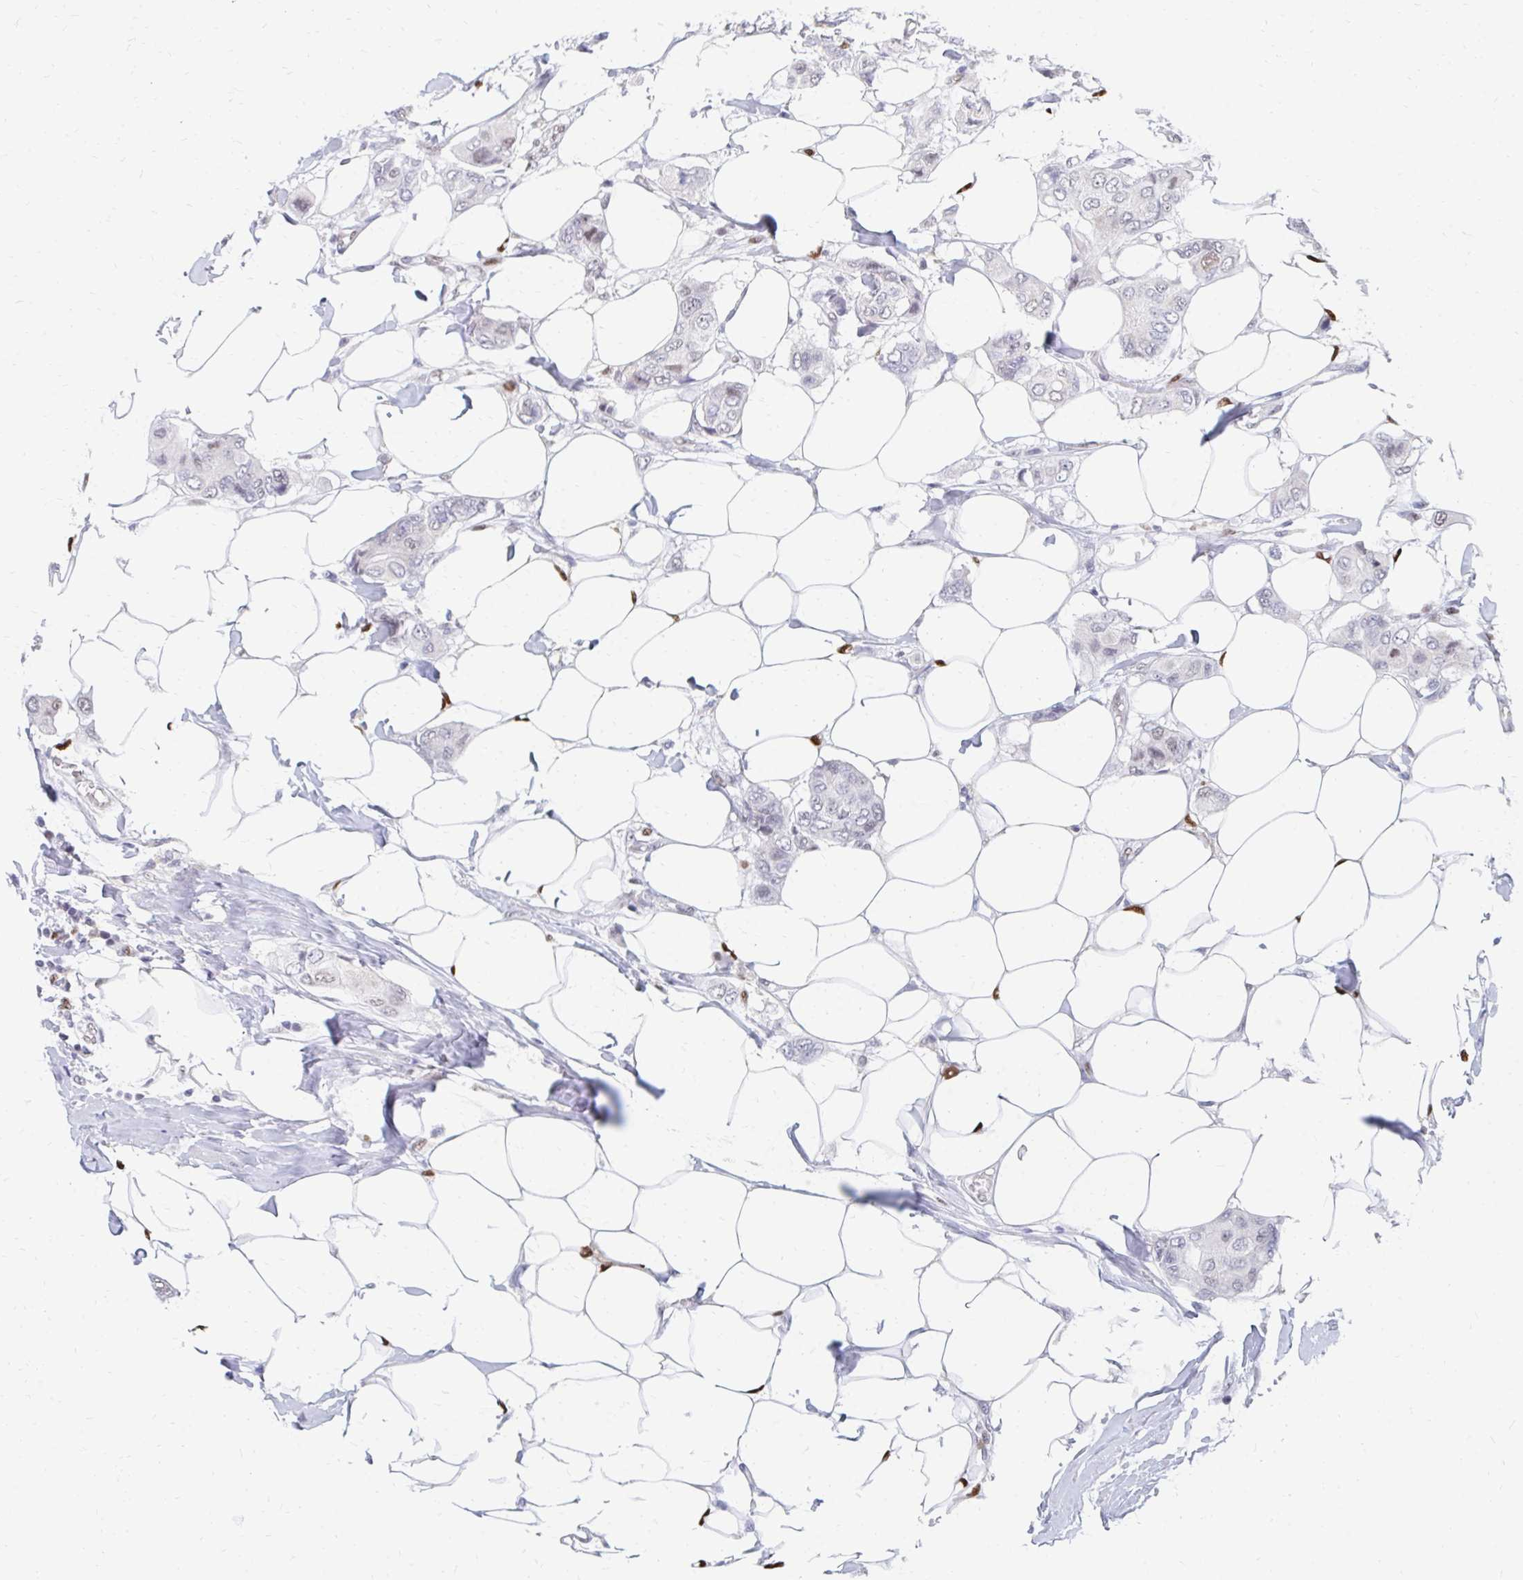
{"staining": {"intensity": "weak", "quantity": "<25%", "location": "nuclear"}, "tissue": "breast cancer", "cell_type": "Tumor cells", "image_type": "cancer", "snomed": [{"axis": "morphology", "description": "Lobular carcinoma"}, {"axis": "topography", "description": "Breast"}], "caption": "A histopathology image of human breast cancer (lobular carcinoma) is negative for staining in tumor cells. (DAB (3,3'-diaminobenzidine) immunohistochemistry, high magnification).", "gene": "PLK3", "patient": {"sex": "female", "age": 51}}